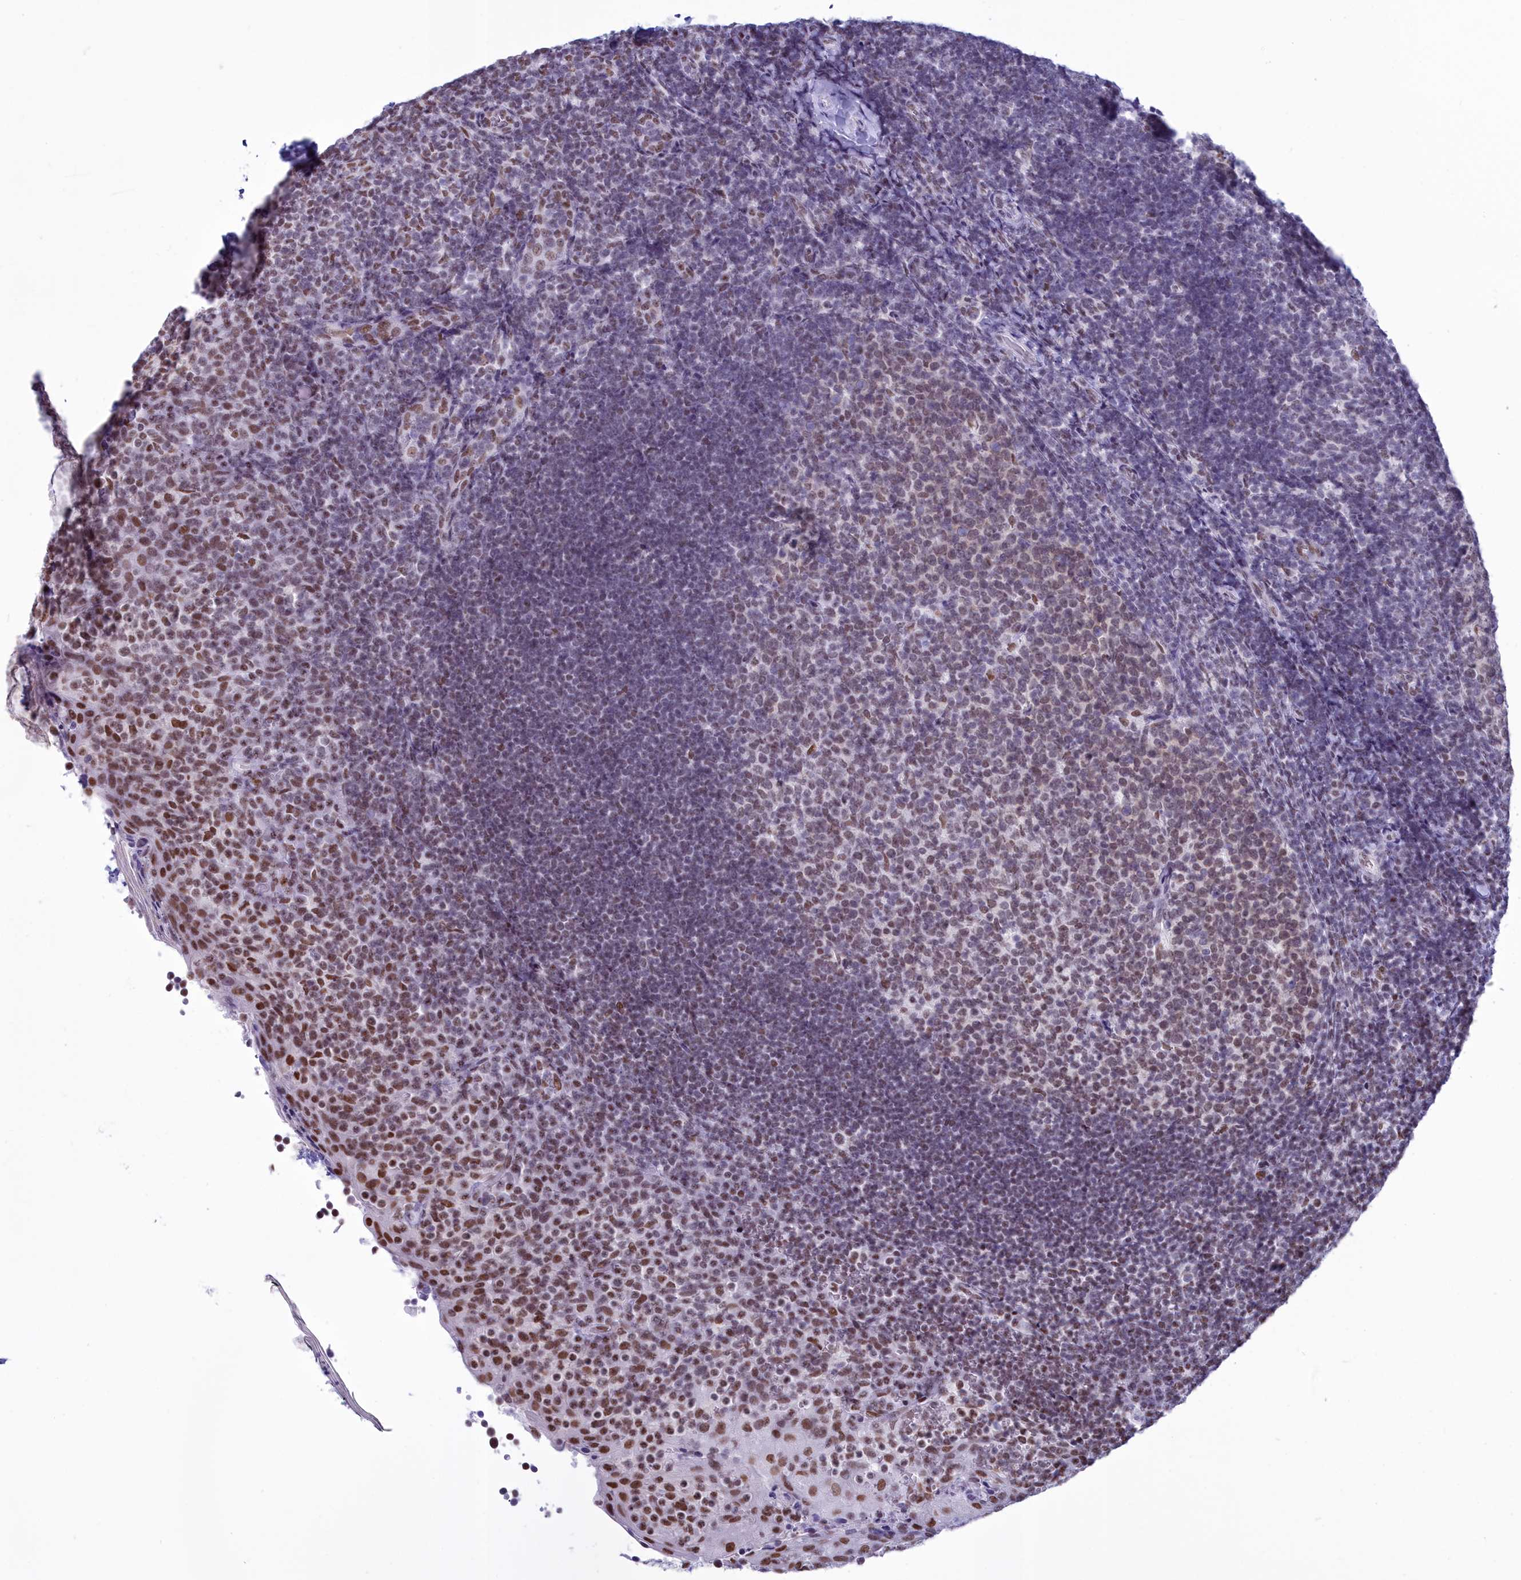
{"staining": {"intensity": "weak", "quantity": "25%-75%", "location": "nuclear"}, "tissue": "tonsil", "cell_type": "Germinal center cells", "image_type": "normal", "snomed": [{"axis": "morphology", "description": "Normal tissue, NOS"}, {"axis": "topography", "description": "Tonsil"}], "caption": "Immunohistochemical staining of benign tonsil exhibits 25%-75% levels of weak nuclear protein staining in about 25%-75% of germinal center cells.", "gene": "CDC26", "patient": {"sex": "female", "age": 10}}